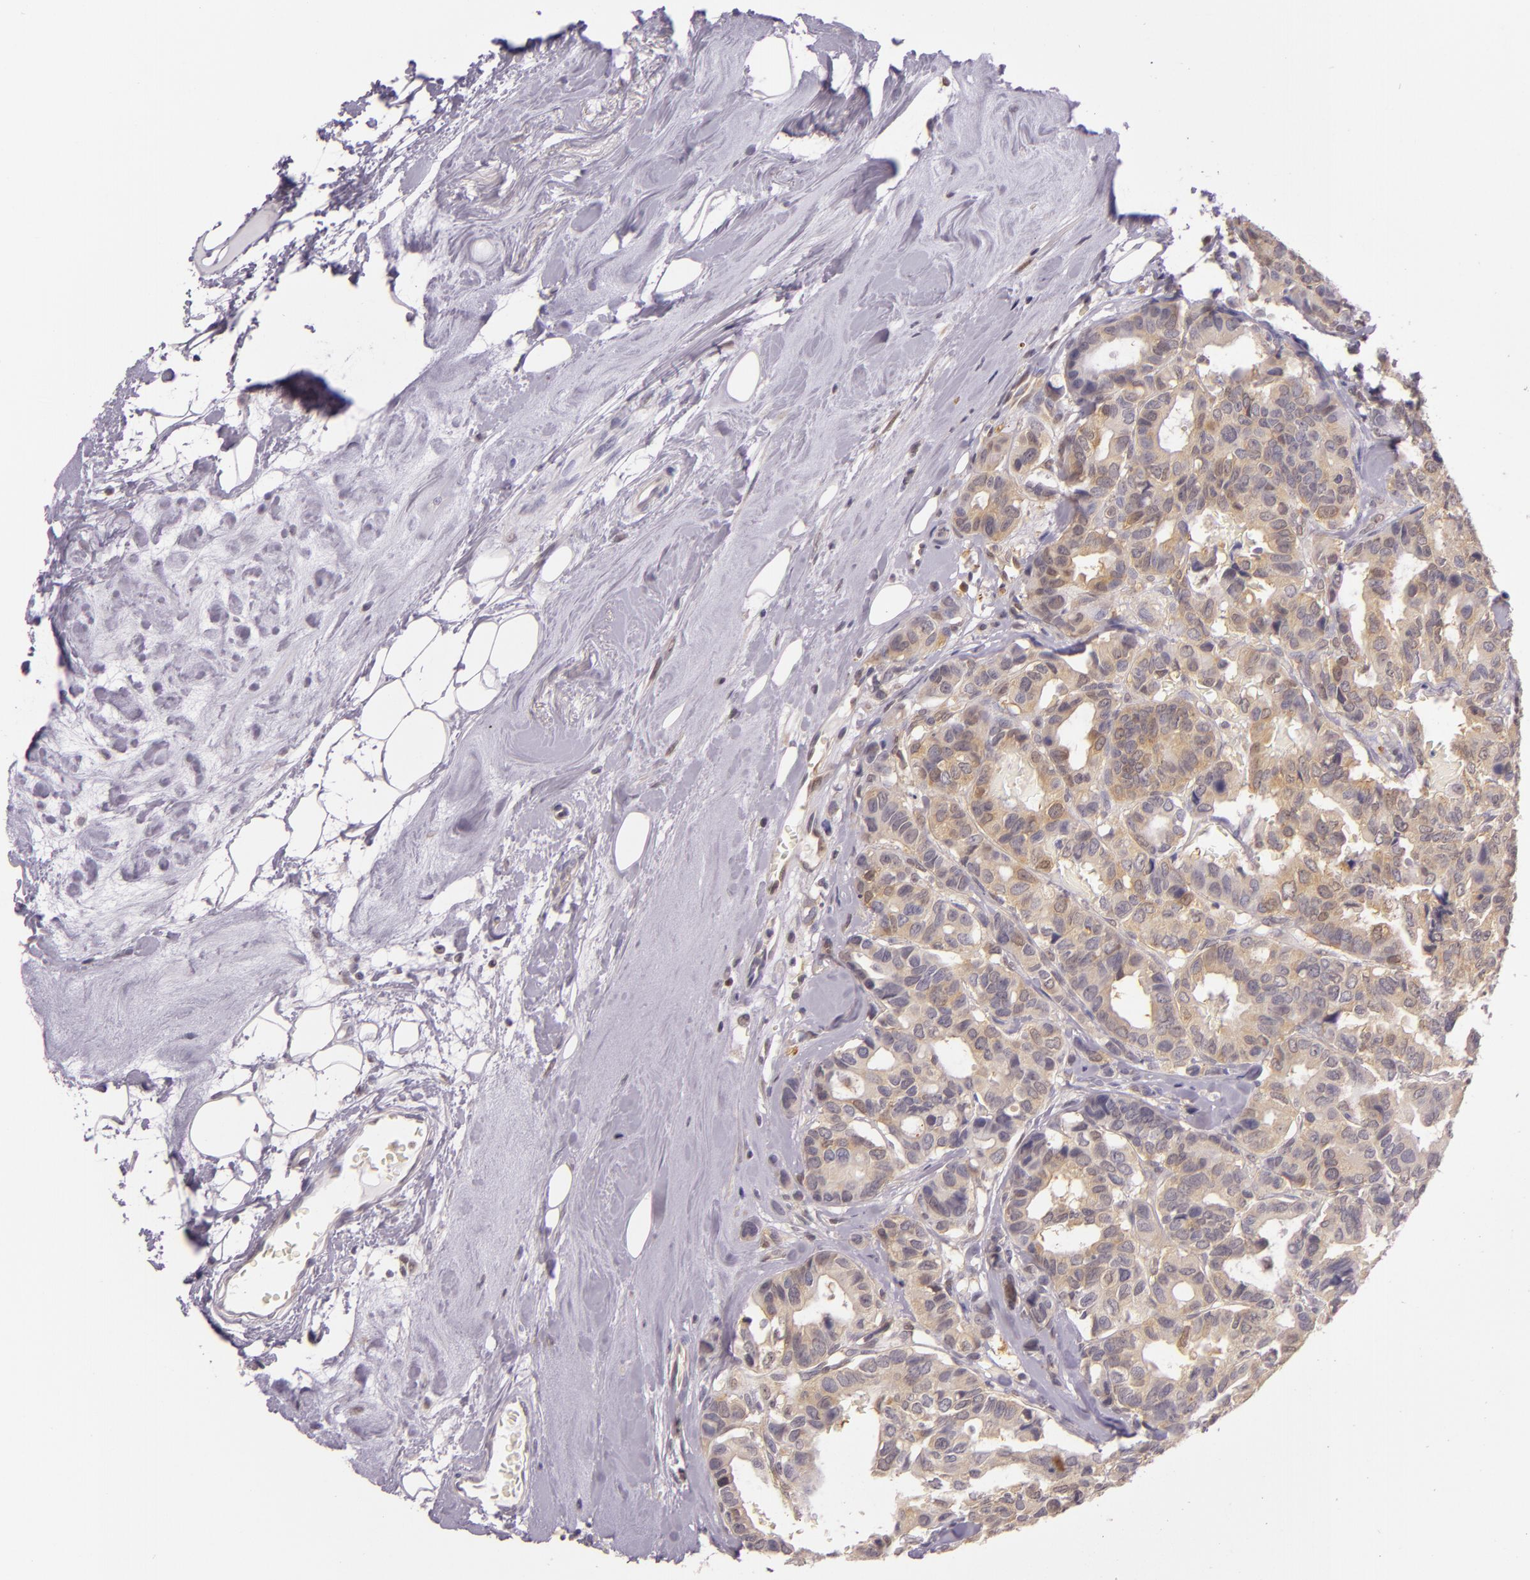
{"staining": {"intensity": "weak", "quantity": "25%-75%", "location": "cytoplasmic/membranous,nuclear"}, "tissue": "breast cancer", "cell_type": "Tumor cells", "image_type": "cancer", "snomed": [{"axis": "morphology", "description": "Duct carcinoma"}, {"axis": "topography", "description": "Breast"}], "caption": "Immunohistochemistry (IHC) (DAB) staining of breast cancer demonstrates weak cytoplasmic/membranous and nuclear protein expression in approximately 25%-75% of tumor cells. (DAB IHC with brightfield microscopy, high magnification).", "gene": "HSPA8", "patient": {"sex": "female", "age": 69}}